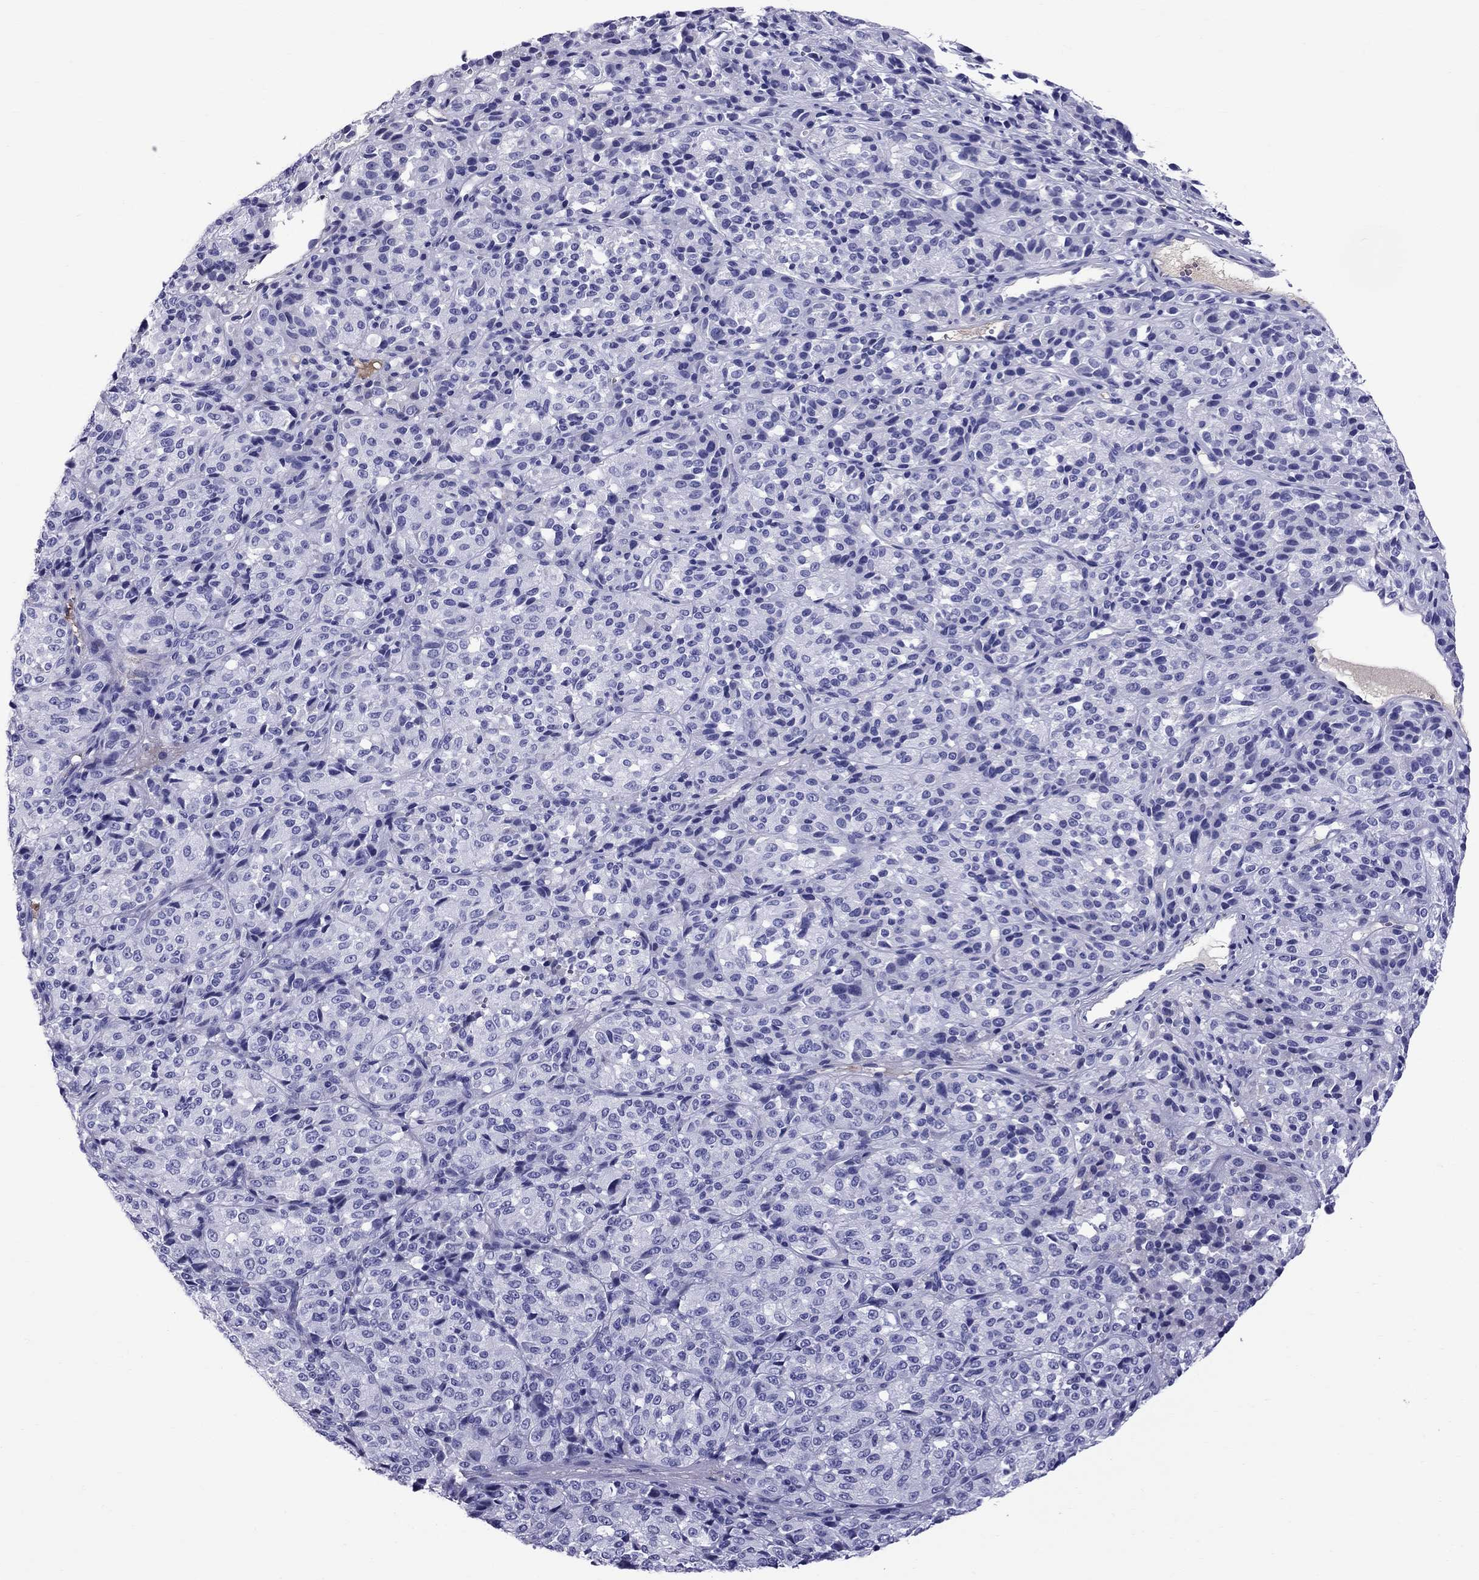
{"staining": {"intensity": "negative", "quantity": "none", "location": "none"}, "tissue": "melanoma", "cell_type": "Tumor cells", "image_type": "cancer", "snomed": [{"axis": "morphology", "description": "Malignant melanoma, Metastatic site"}, {"axis": "topography", "description": "Brain"}], "caption": "IHC photomicrograph of neoplastic tissue: human melanoma stained with DAB (3,3'-diaminobenzidine) shows no significant protein staining in tumor cells.", "gene": "SCART1", "patient": {"sex": "female", "age": 56}}